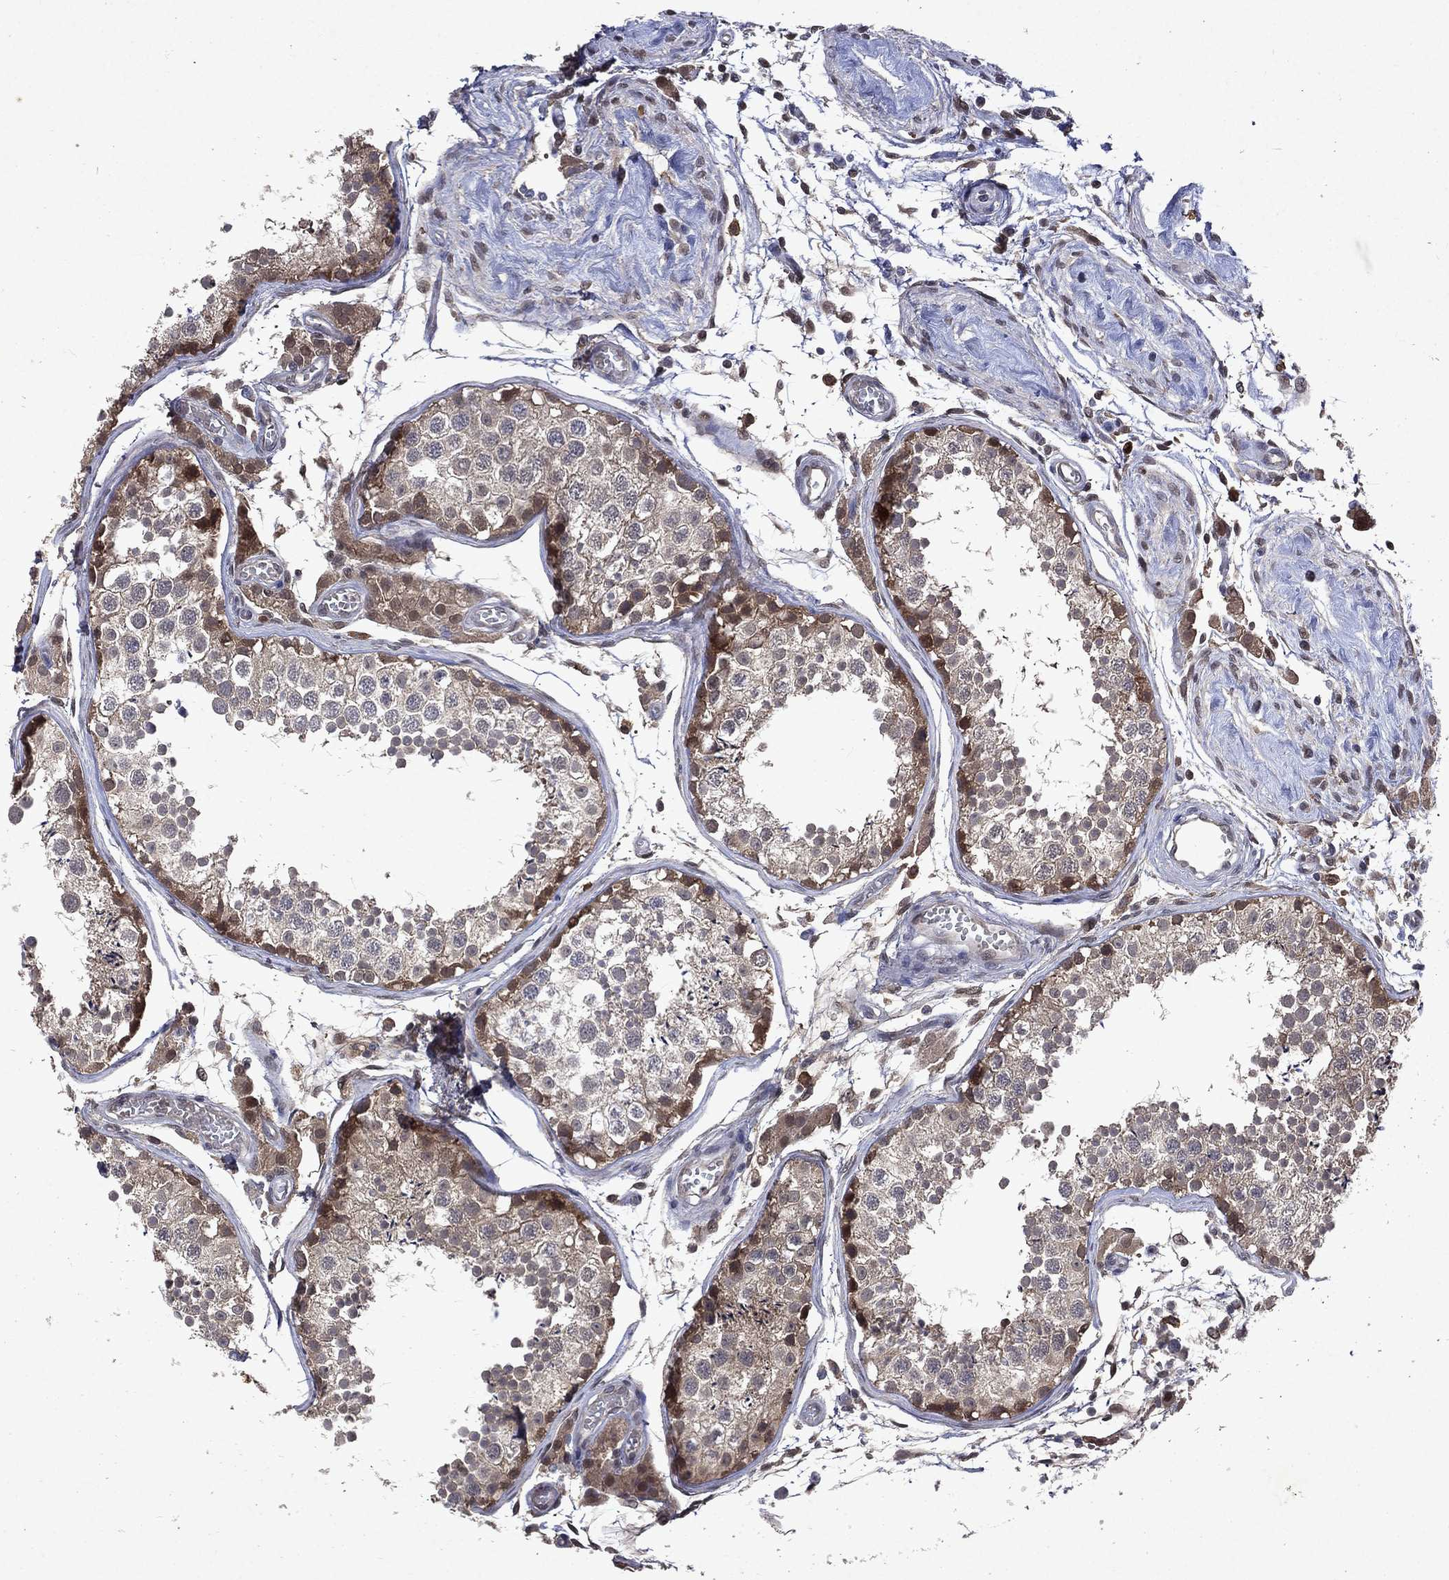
{"staining": {"intensity": "strong", "quantity": "<25%", "location": "nuclear"}, "tissue": "testis", "cell_type": "Cells in seminiferous ducts", "image_type": "normal", "snomed": [{"axis": "morphology", "description": "Normal tissue, NOS"}, {"axis": "topography", "description": "Testis"}], "caption": "This image demonstrates IHC staining of benign testis, with medium strong nuclear staining in about <25% of cells in seminiferous ducts.", "gene": "MTAP", "patient": {"sex": "male", "age": 29}}